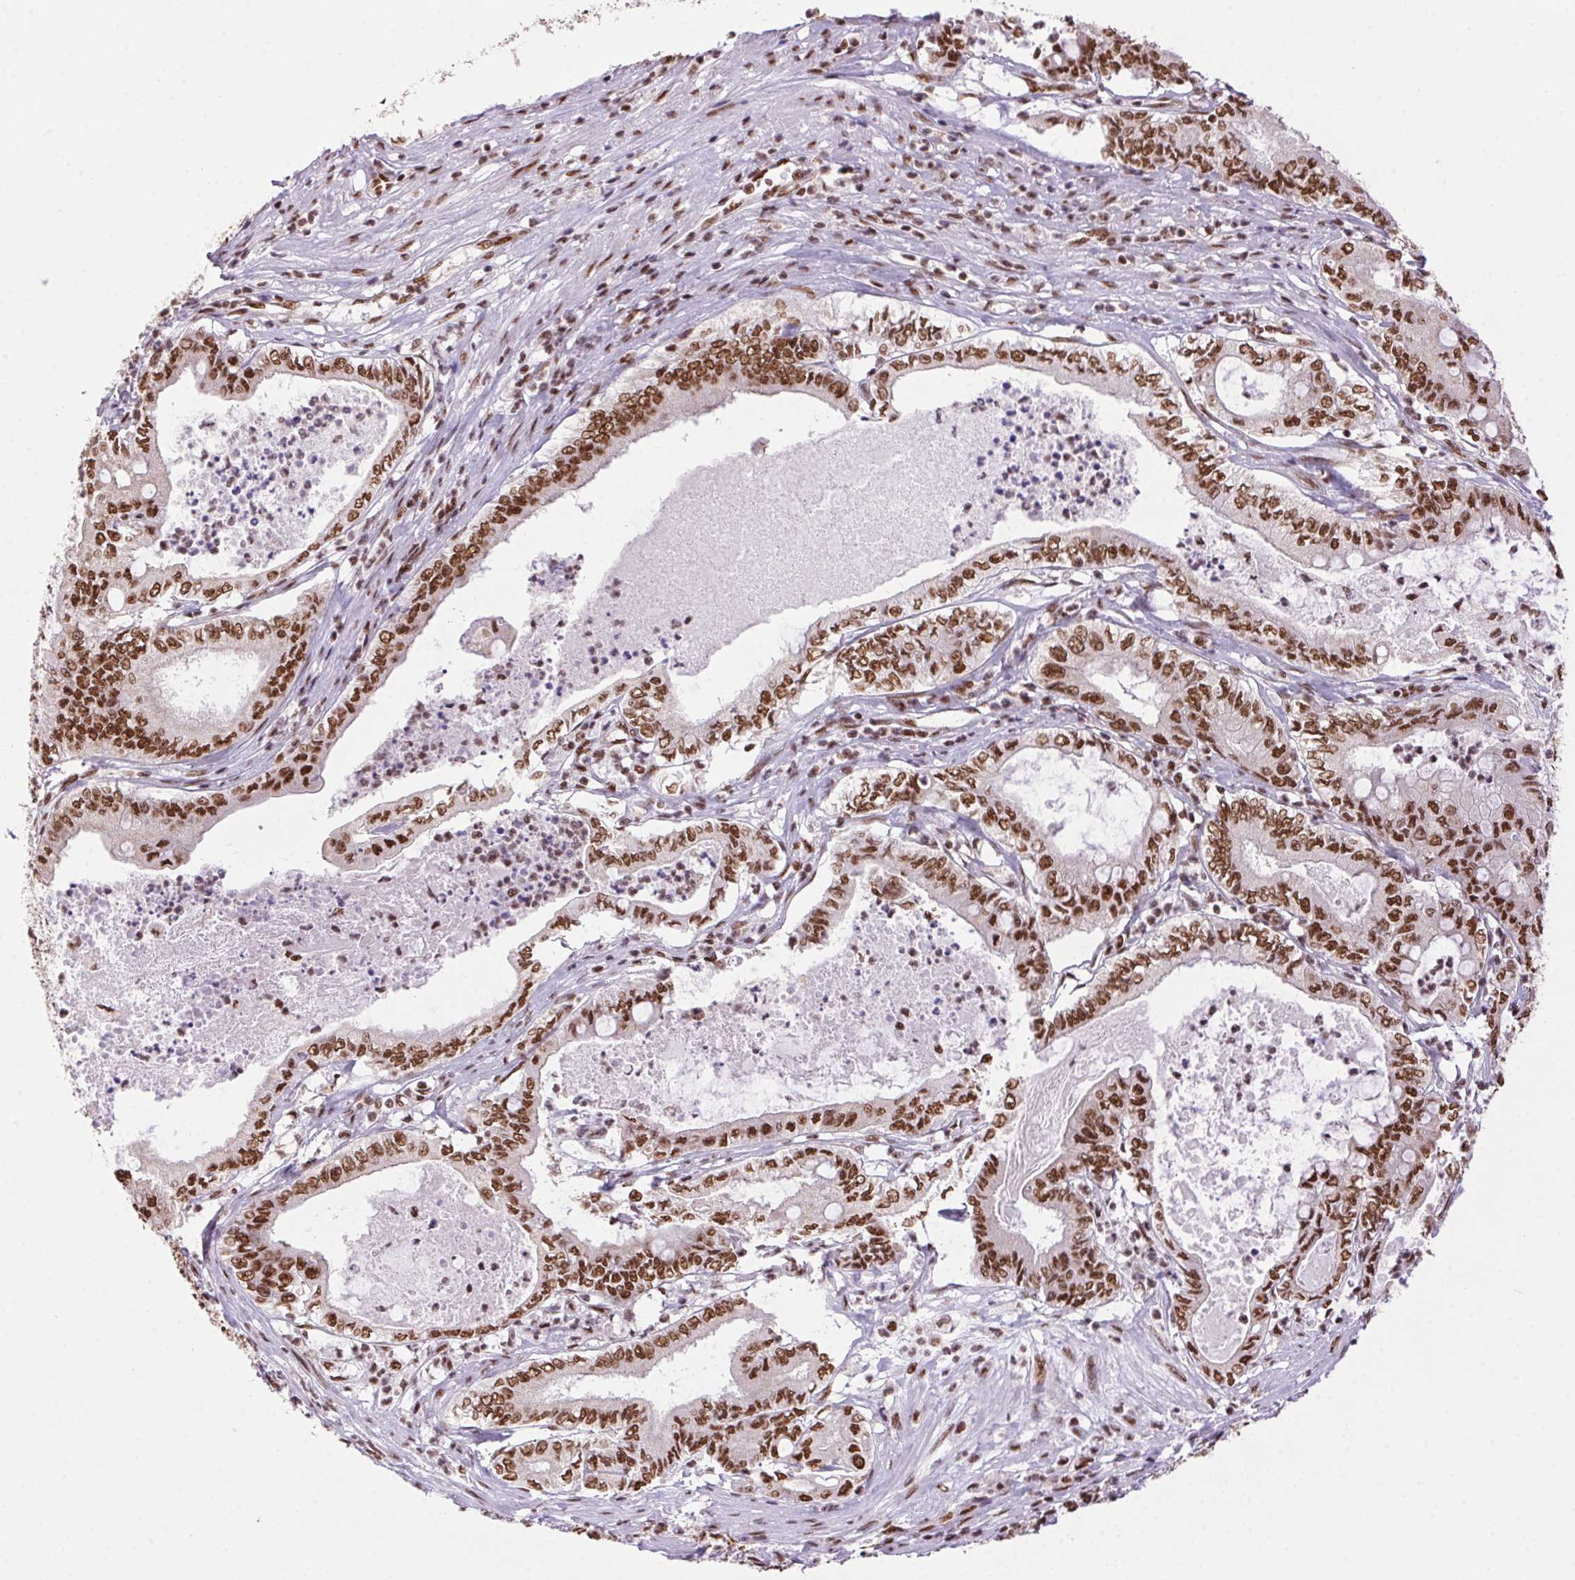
{"staining": {"intensity": "strong", "quantity": ">75%", "location": "nuclear"}, "tissue": "pancreatic cancer", "cell_type": "Tumor cells", "image_type": "cancer", "snomed": [{"axis": "morphology", "description": "Adenocarcinoma, NOS"}, {"axis": "topography", "description": "Pancreas"}], "caption": "A brown stain labels strong nuclear positivity of a protein in human pancreatic adenocarcinoma tumor cells.", "gene": "ZNF207", "patient": {"sex": "male", "age": 71}}